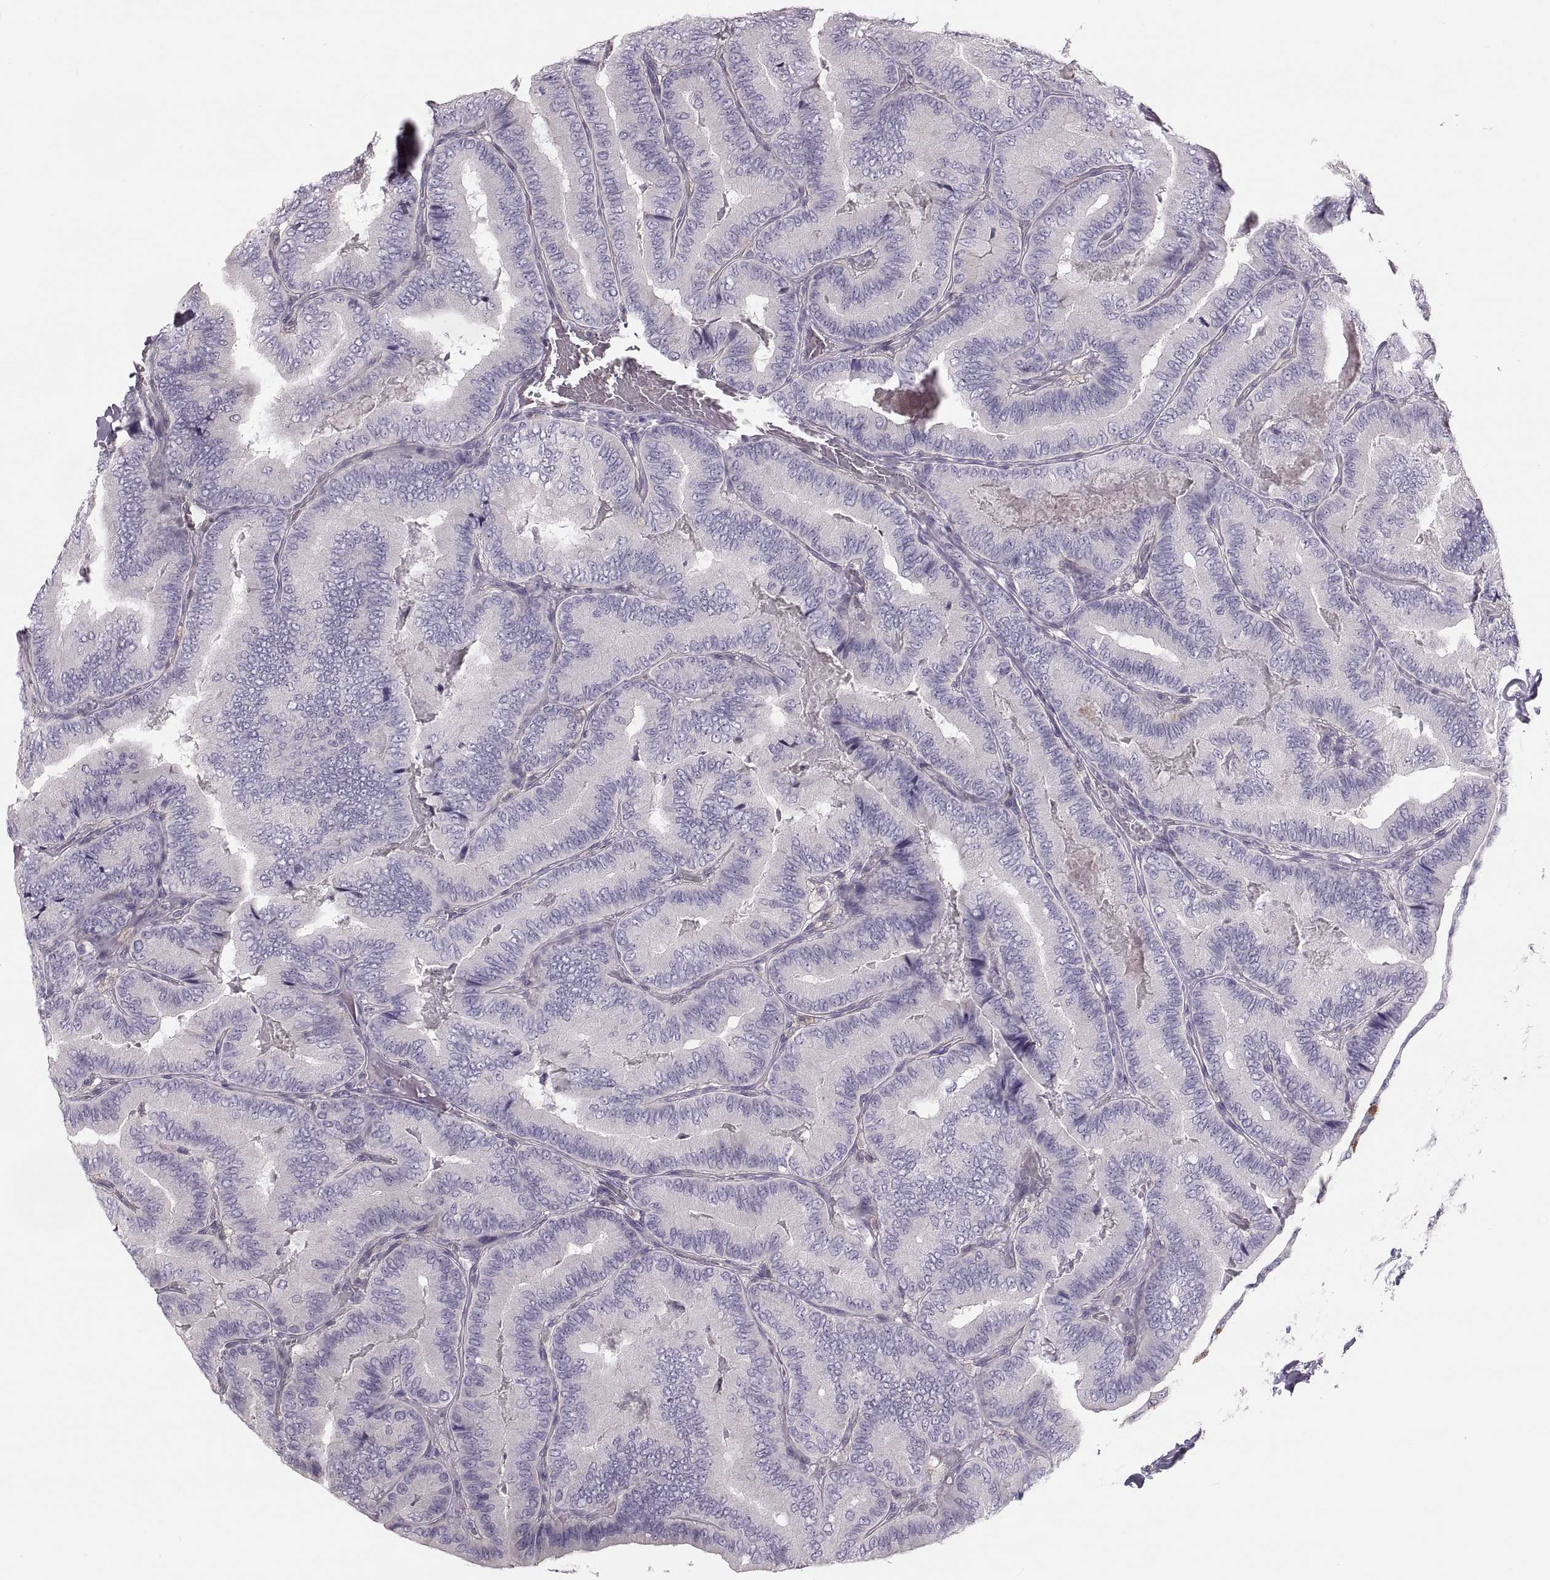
{"staining": {"intensity": "negative", "quantity": "none", "location": "none"}, "tissue": "thyroid cancer", "cell_type": "Tumor cells", "image_type": "cancer", "snomed": [{"axis": "morphology", "description": "Papillary adenocarcinoma, NOS"}, {"axis": "topography", "description": "Thyroid gland"}], "caption": "Papillary adenocarcinoma (thyroid) stained for a protein using immunohistochemistry (IHC) exhibits no staining tumor cells.", "gene": "RUNDC3A", "patient": {"sex": "male", "age": 61}}